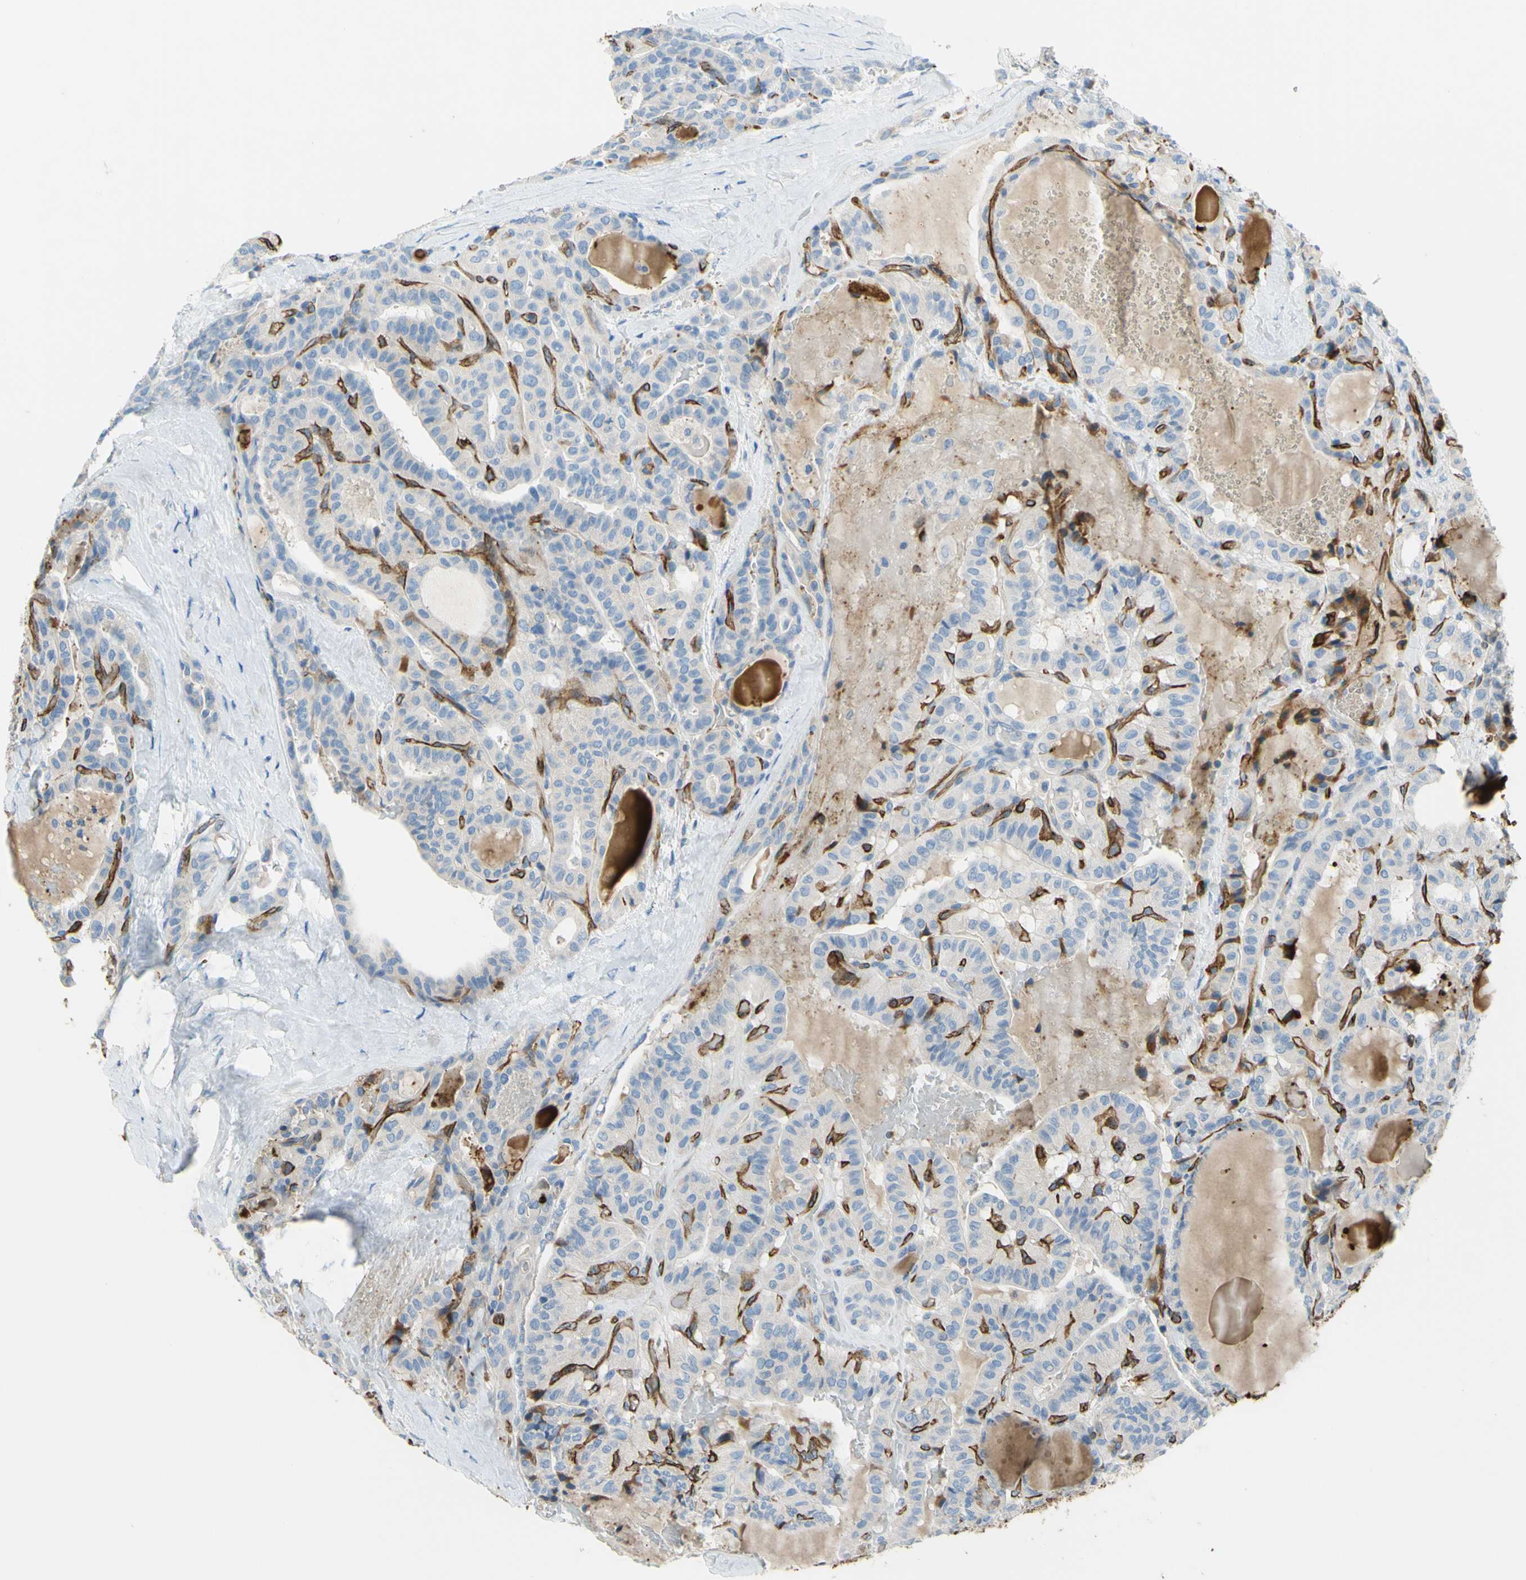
{"staining": {"intensity": "negative", "quantity": "none", "location": "none"}, "tissue": "thyroid cancer", "cell_type": "Tumor cells", "image_type": "cancer", "snomed": [{"axis": "morphology", "description": "Papillary adenocarcinoma, NOS"}, {"axis": "topography", "description": "Thyroid gland"}], "caption": "This is an immunohistochemistry (IHC) photomicrograph of human papillary adenocarcinoma (thyroid). There is no staining in tumor cells.", "gene": "PRRG2", "patient": {"sex": "male", "age": 77}}